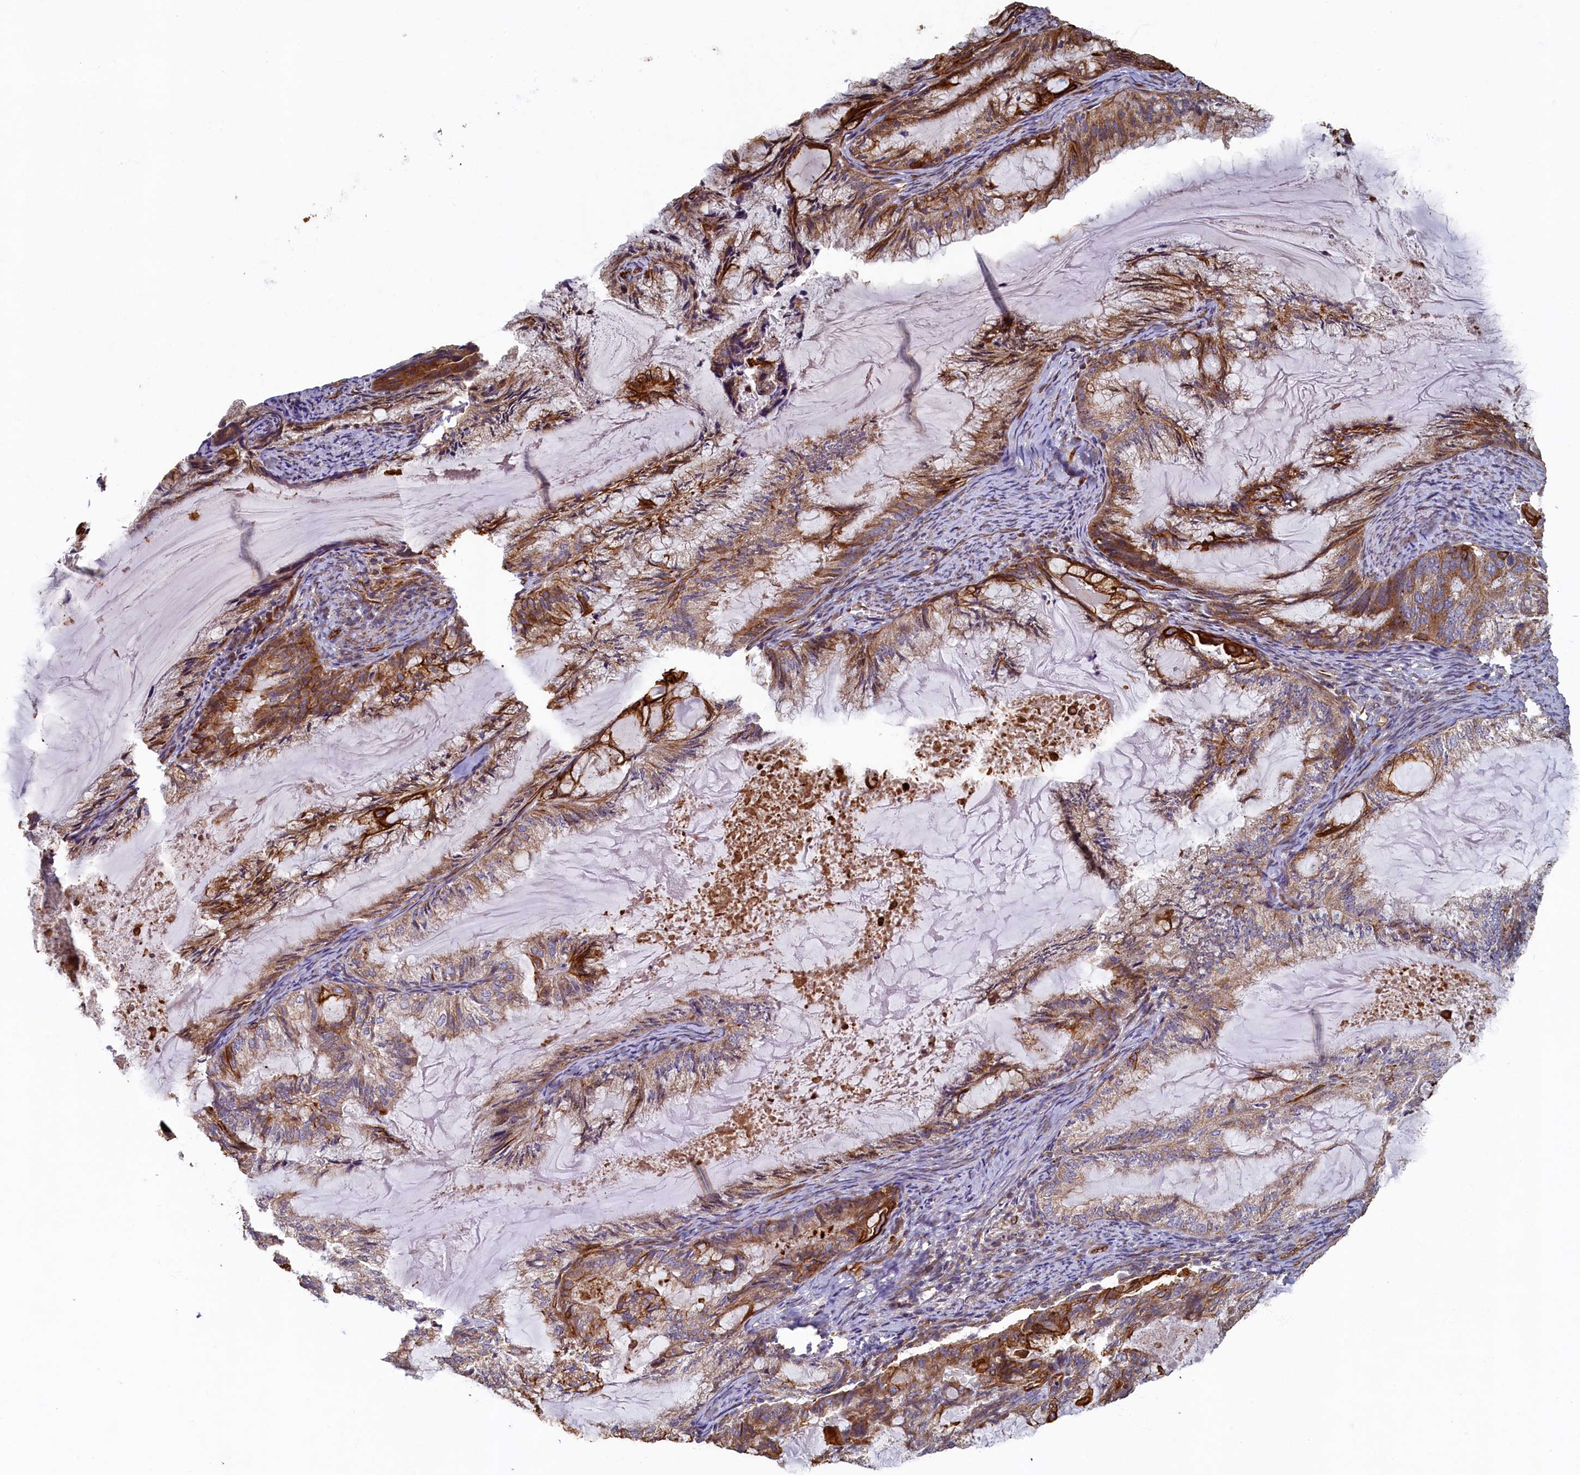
{"staining": {"intensity": "moderate", "quantity": ">75%", "location": "cytoplasmic/membranous"}, "tissue": "endometrial cancer", "cell_type": "Tumor cells", "image_type": "cancer", "snomed": [{"axis": "morphology", "description": "Adenocarcinoma, NOS"}, {"axis": "topography", "description": "Endometrium"}], "caption": "An immunohistochemistry (IHC) photomicrograph of neoplastic tissue is shown. Protein staining in brown labels moderate cytoplasmic/membranous positivity in endometrial cancer (adenocarcinoma) within tumor cells.", "gene": "LRRC57", "patient": {"sex": "female", "age": 86}}